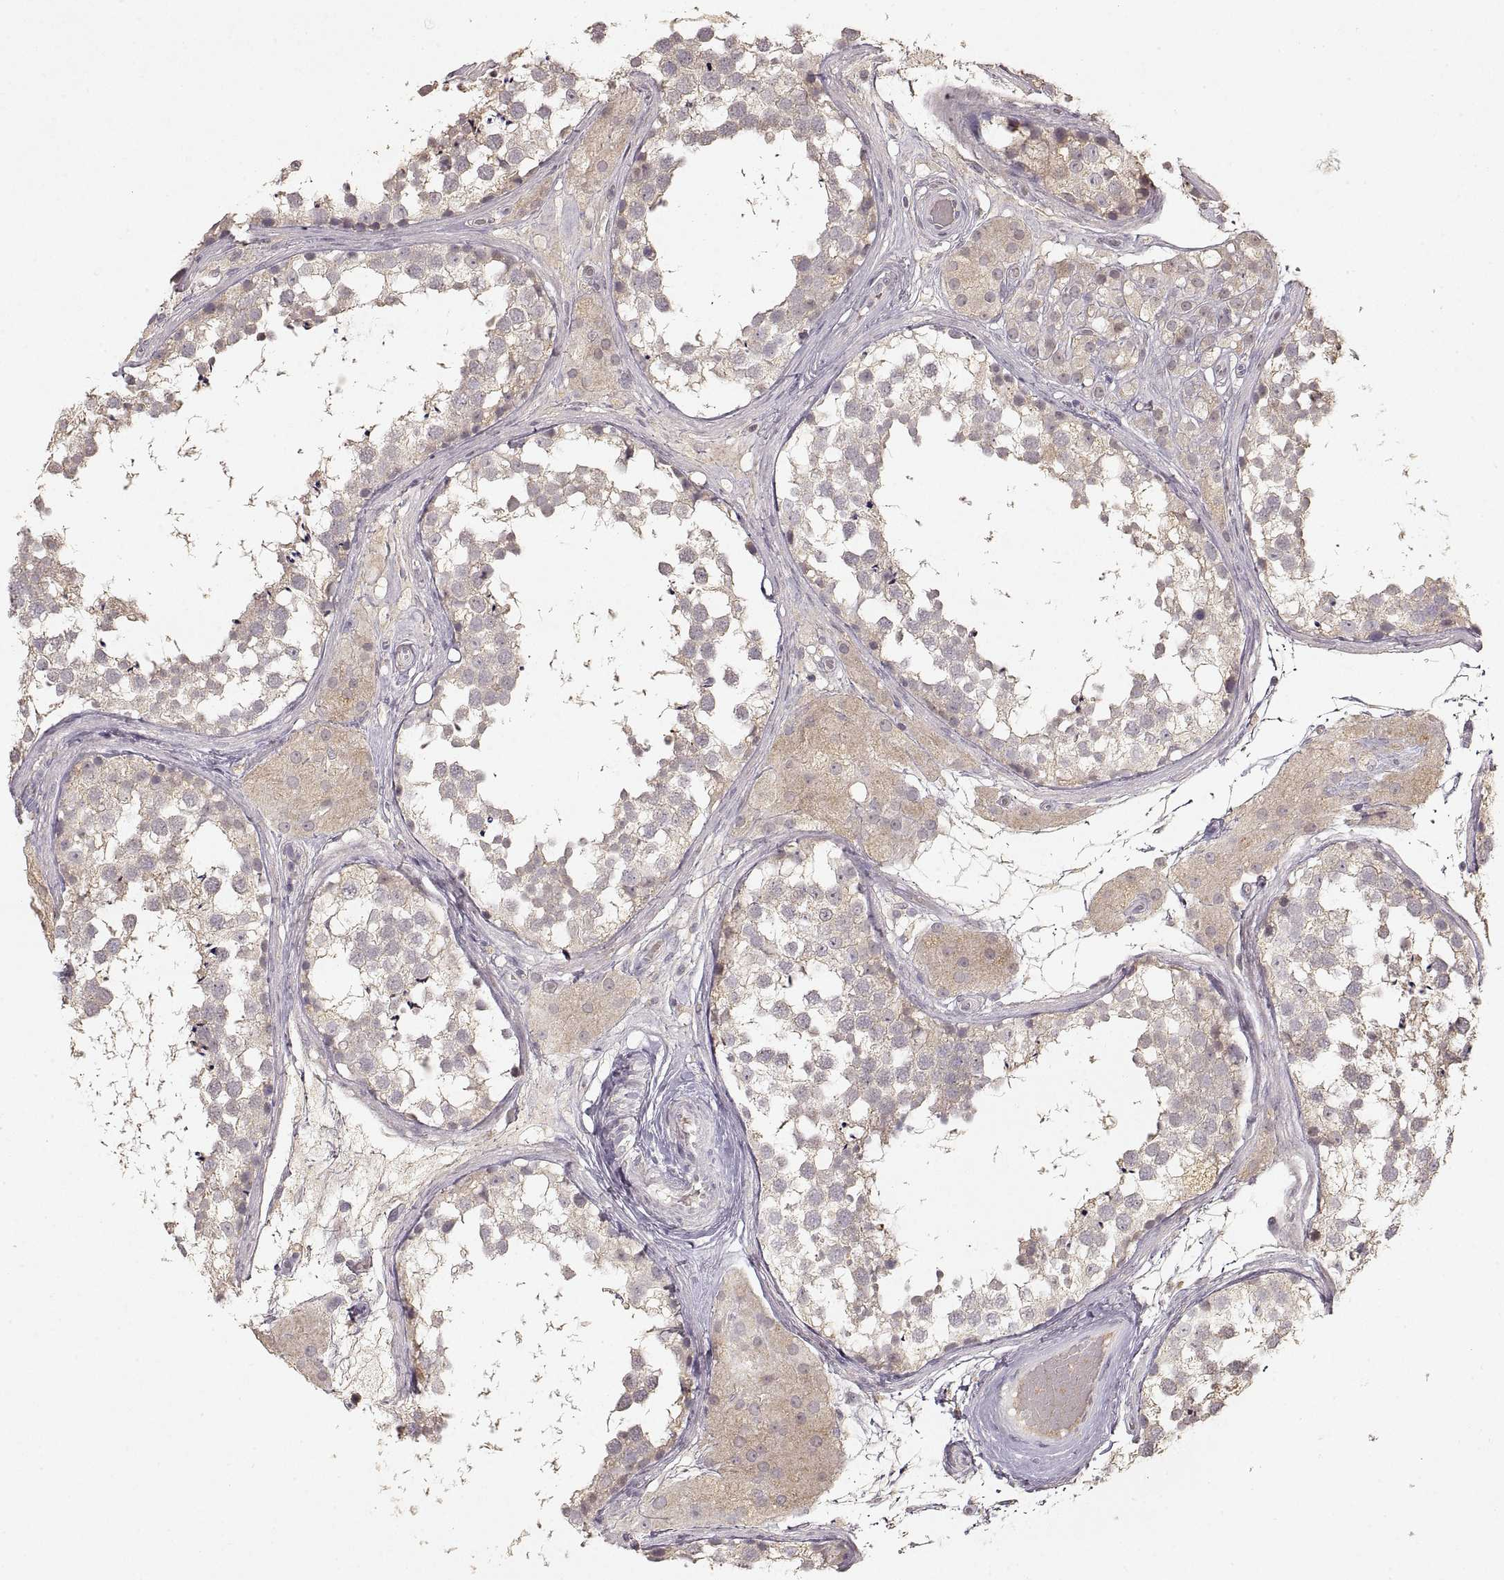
{"staining": {"intensity": "weak", "quantity": ">75%", "location": "cytoplasmic/membranous"}, "tissue": "testis", "cell_type": "Cells in seminiferous ducts", "image_type": "normal", "snomed": [{"axis": "morphology", "description": "Normal tissue, NOS"}, {"axis": "morphology", "description": "Seminoma, NOS"}, {"axis": "topography", "description": "Testis"}], "caption": "Immunohistochemistry (IHC) (DAB (3,3'-diaminobenzidine)) staining of unremarkable testis displays weak cytoplasmic/membranous protein staining in about >75% of cells in seminiferous ducts.", "gene": "LAMC2", "patient": {"sex": "male", "age": 65}}